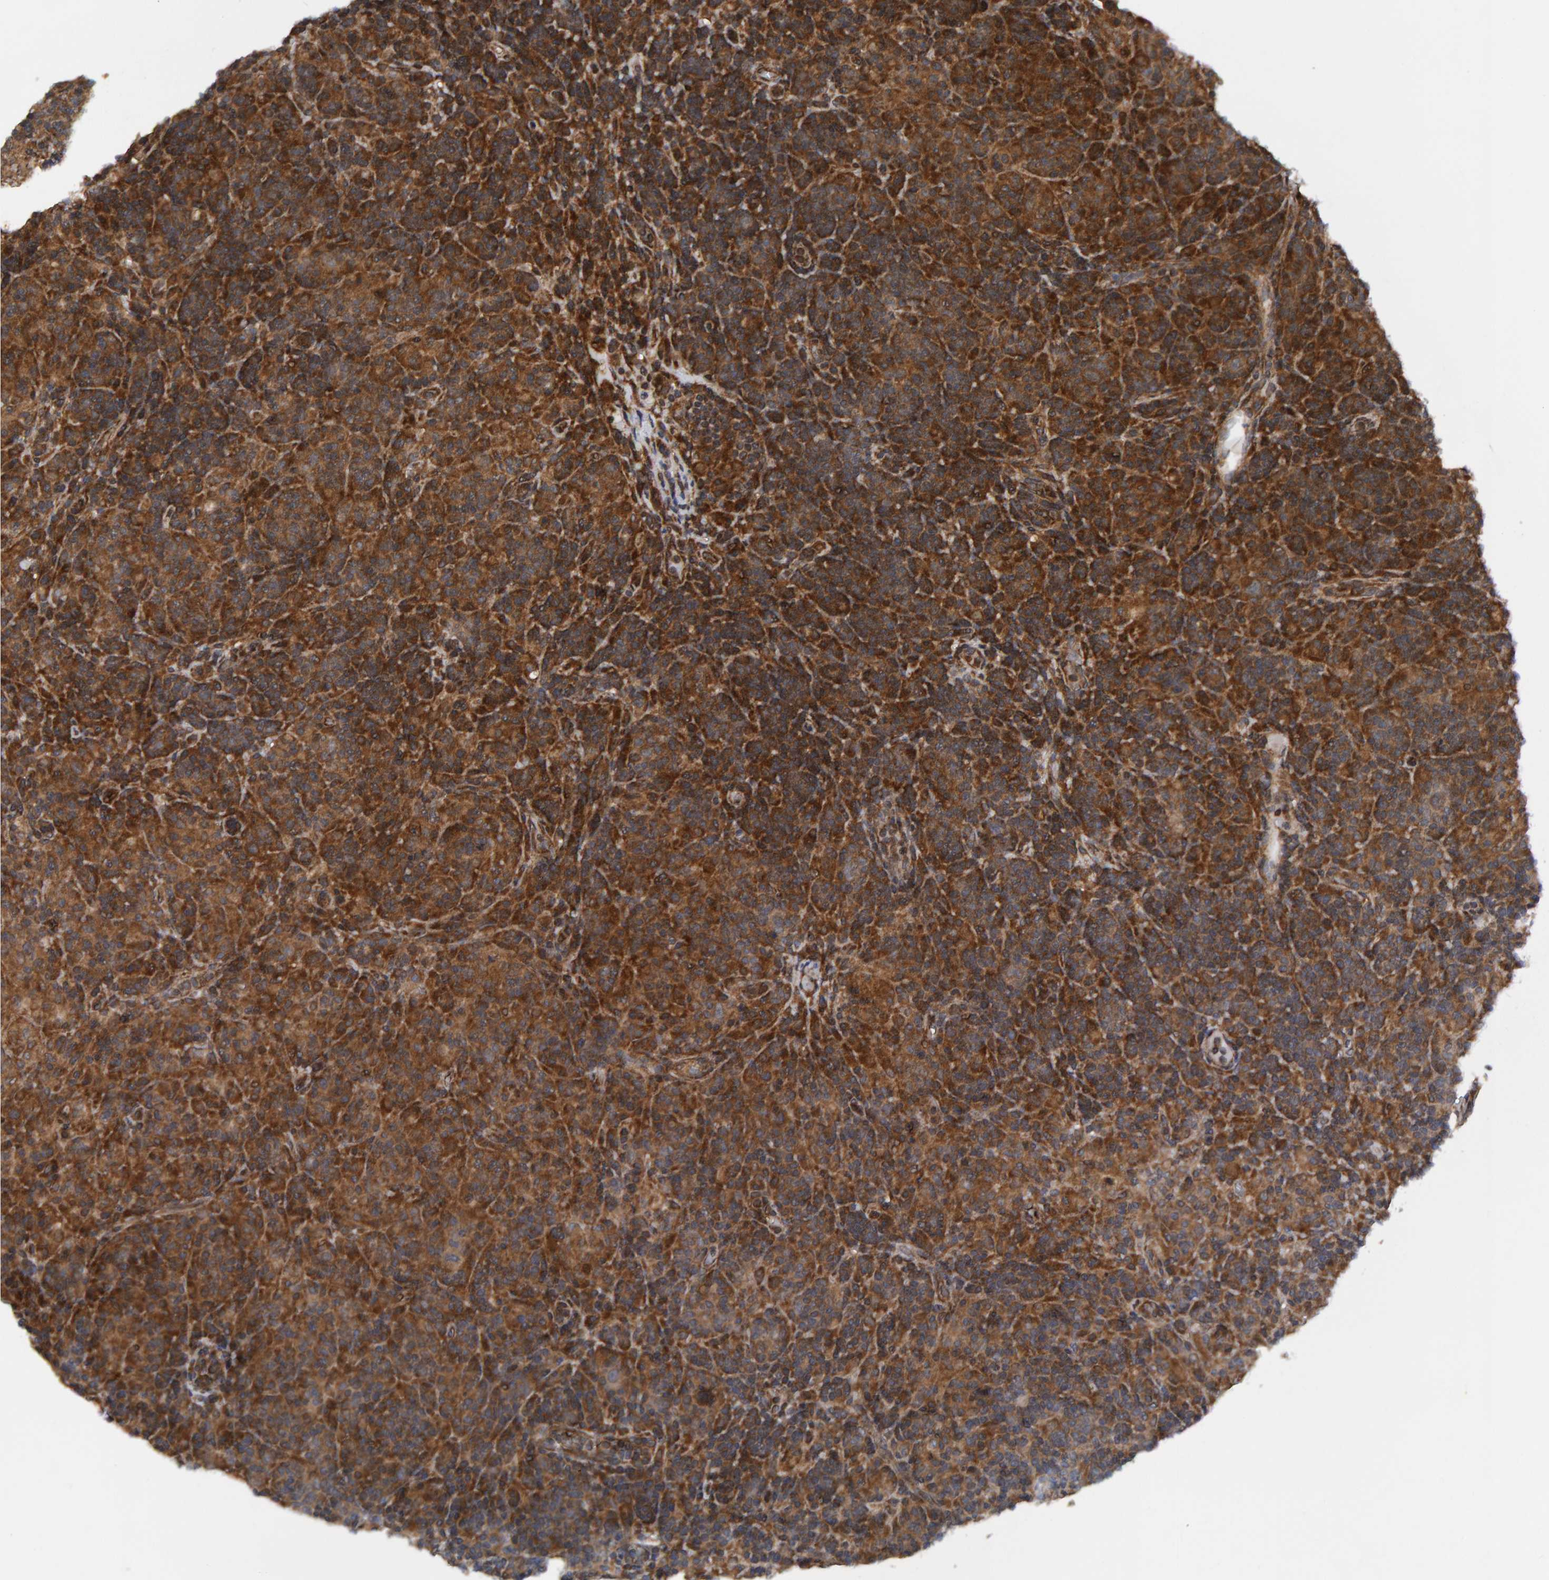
{"staining": {"intensity": "moderate", "quantity": ">75%", "location": "cytoplasmic/membranous"}, "tissue": "lymphoma", "cell_type": "Tumor cells", "image_type": "cancer", "snomed": [{"axis": "morphology", "description": "Hodgkin's disease, NOS"}, {"axis": "topography", "description": "Lymph node"}], "caption": "Protein staining of lymphoma tissue shows moderate cytoplasmic/membranous positivity in approximately >75% of tumor cells.", "gene": "GAB2", "patient": {"sex": "male", "age": 70}}